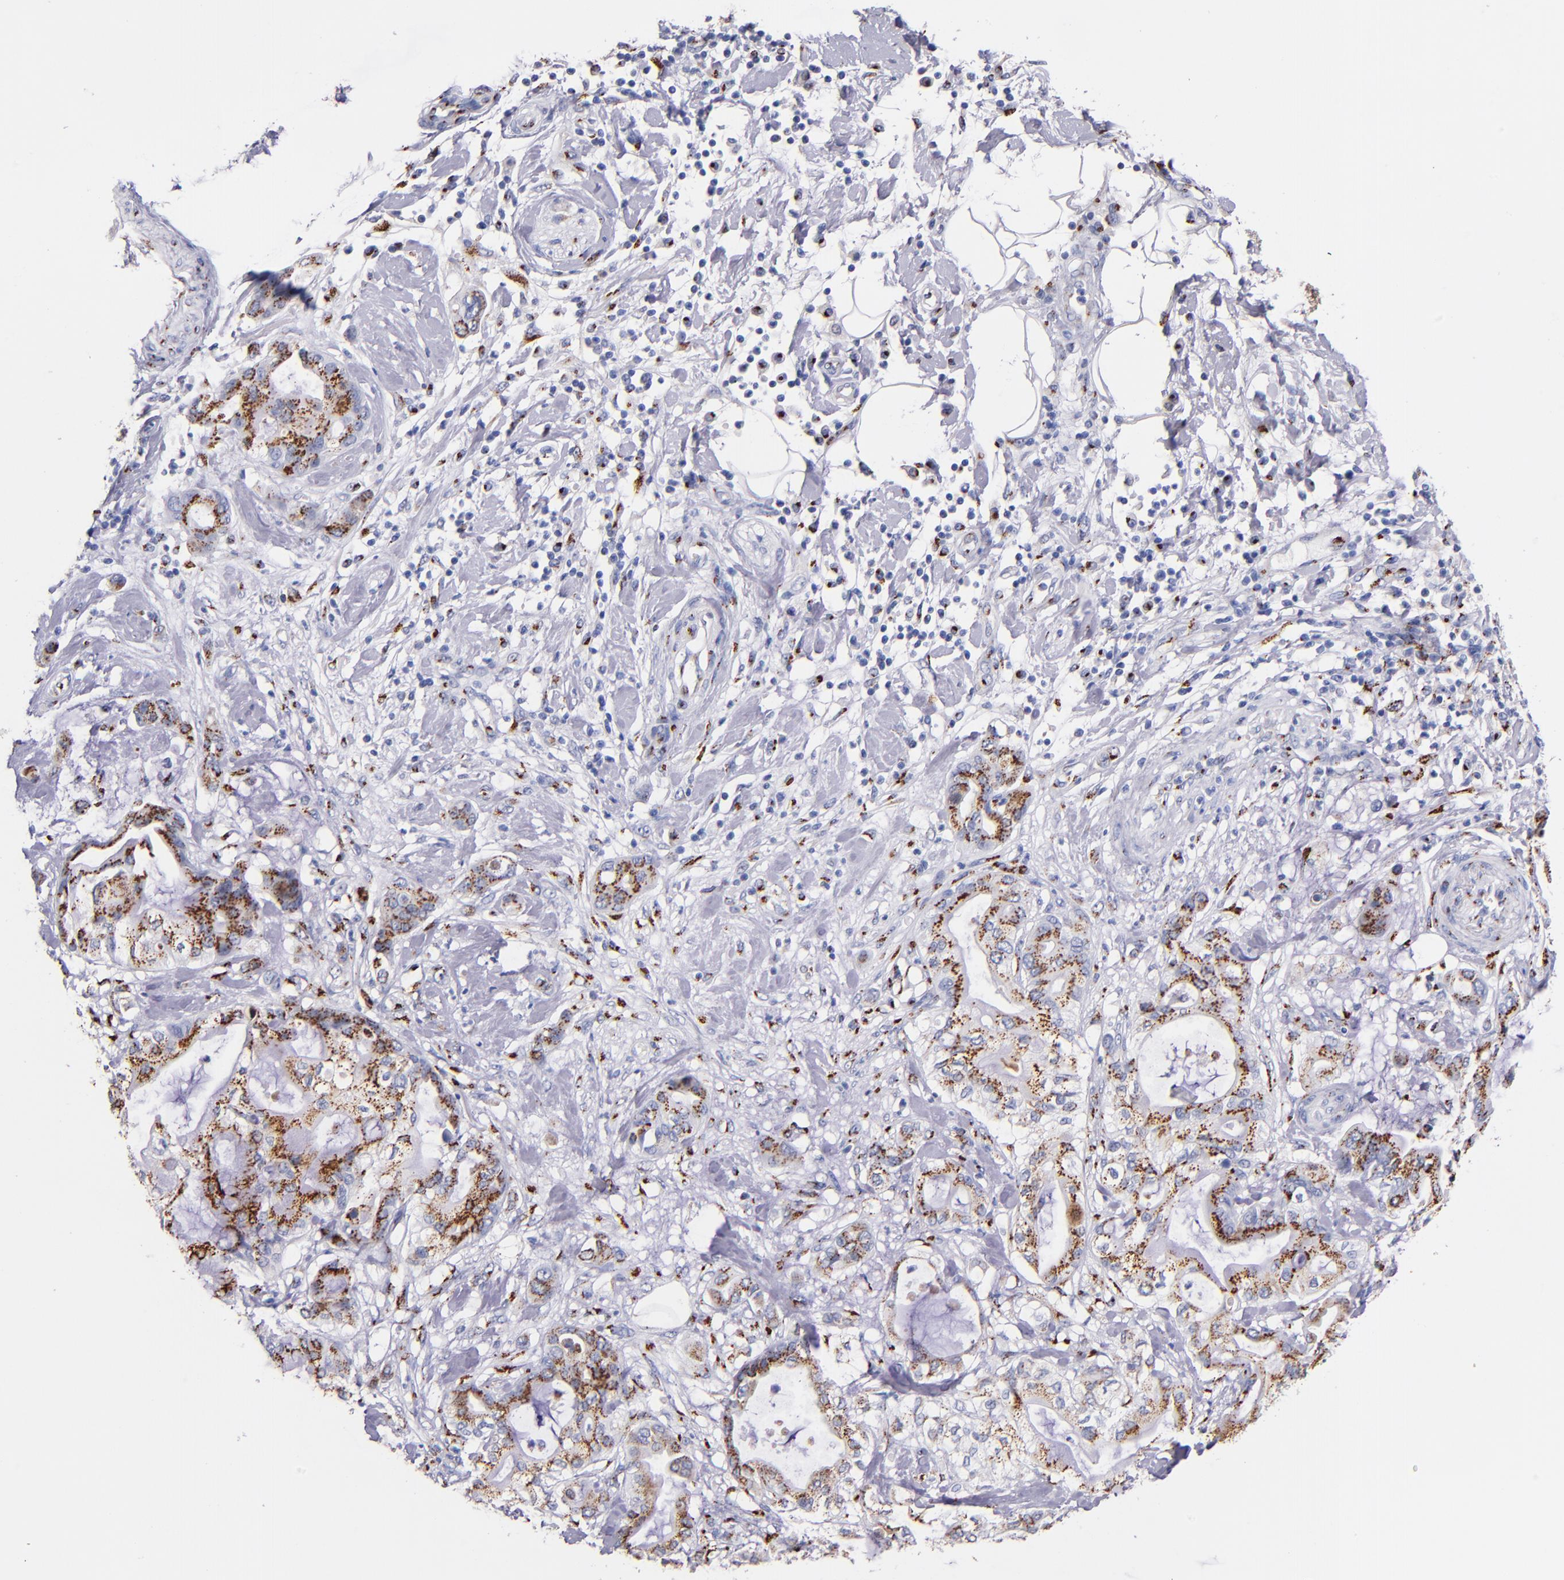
{"staining": {"intensity": "moderate", "quantity": ">75%", "location": "cytoplasmic/membranous"}, "tissue": "pancreatic cancer", "cell_type": "Tumor cells", "image_type": "cancer", "snomed": [{"axis": "morphology", "description": "Adenocarcinoma, NOS"}, {"axis": "morphology", "description": "Adenocarcinoma, metastatic, NOS"}, {"axis": "topography", "description": "Lymph node"}, {"axis": "topography", "description": "Pancreas"}, {"axis": "topography", "description": "Duodenum"}], "caption": "Moderate cytoplasmic/membranous protein staining is appreciated in approximately >75% of tumor cells in pancreatic adenocarcinoma. The staining was performed using DAB, with brown indicating positive protein expression. Nuclei are stained blue with hematoxylin.", "gene": "GOLIM4", "patient": {"sex": "female", "age": 64}}